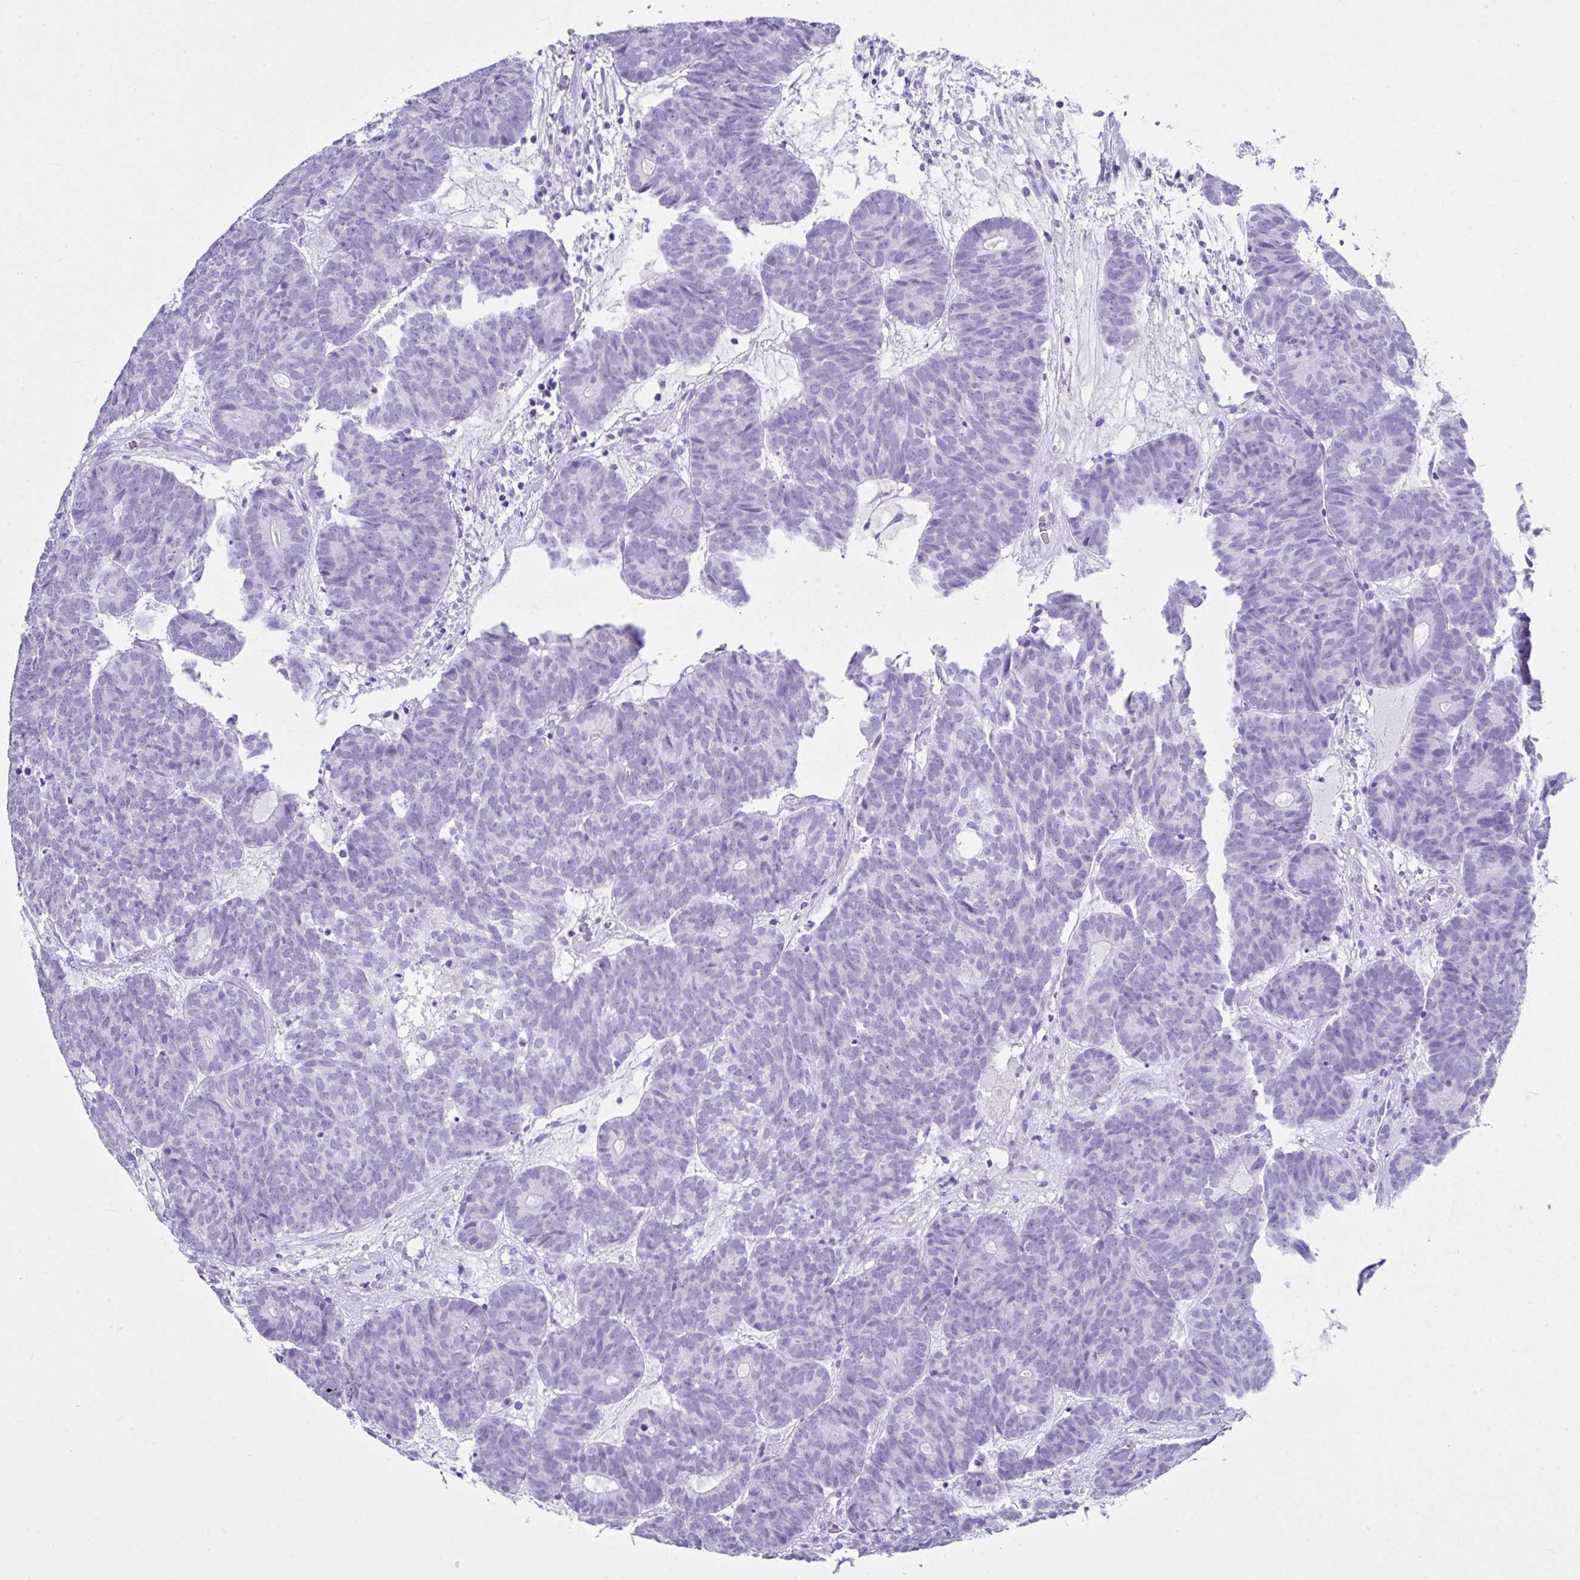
{"staining": {"intensity": "negative", "quantity": "none", "location": "none"}, "tissue": "head and neck cancer", "cell_type": "Tumor cells", "image_type": "cancer", "snomed": [{"axis": "morphology", "description": "Adenocarcinoma, NOS"}, {"axis": "topography", "description": "Head-Neck"}], "caption": "Head and neck adenocarcinoma was stained to show a protein in brown. There is no significant positivity in tumor cells. (Brightfield microscopy of DAB (3,3'-diaminobenzidine) IHC at high magnification).", "gene": "LGALS4", "patient": {"sex": "female", "age": 81}}